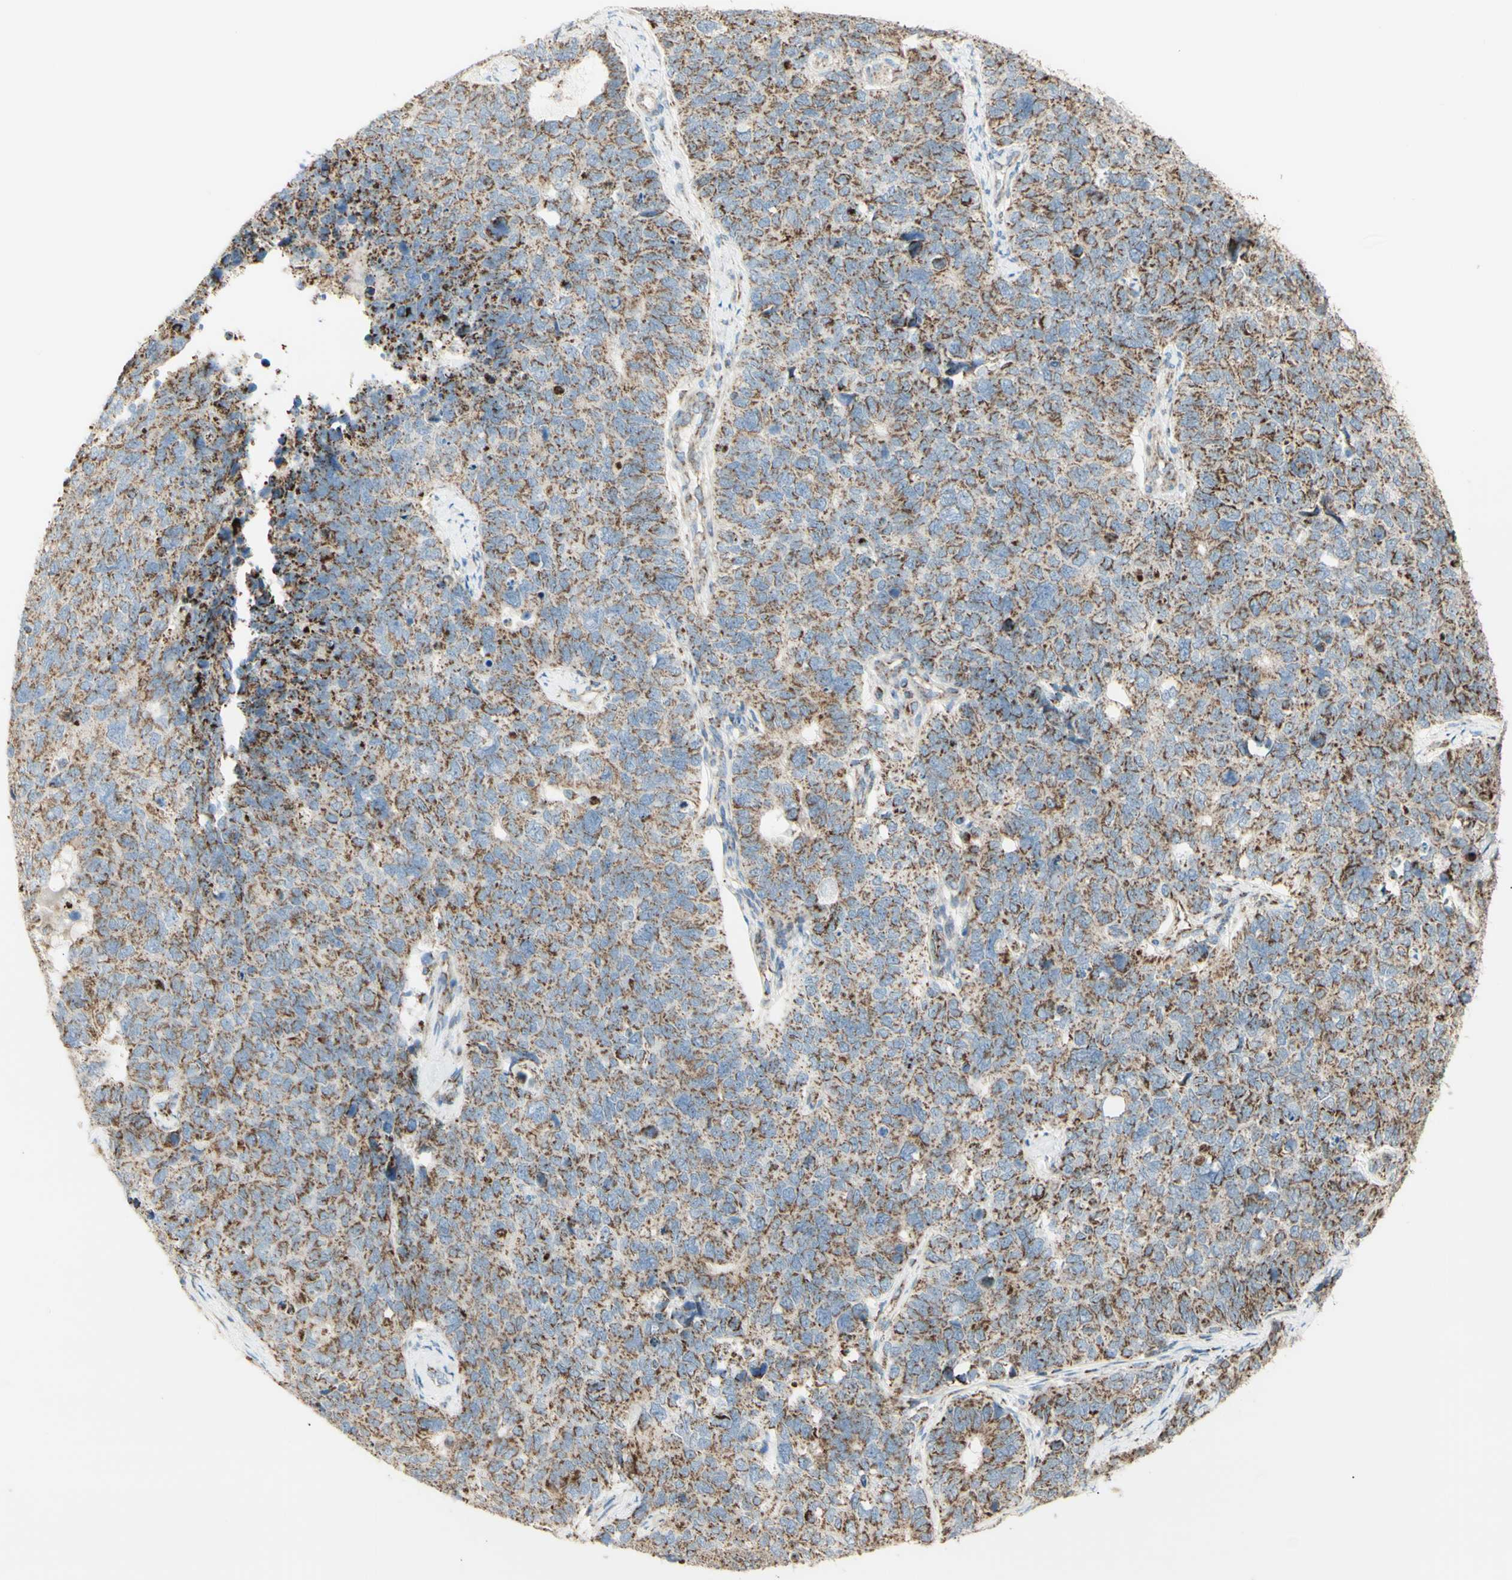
{"staining": {"intensity": "weak", "quantity": ">75%", "location": "cytoplasmic/membranous"}, "tissue": "cervical cancer", "cell_type": "Tumor cells", "image_type": "cancer", "snomed": [{"axis": "morphology", "description": "Squamous cell carcinoma, NOS"}, {"axis": "topography", "description": "Cervix"}], "caption": "A photomicrograph of human cervical squamous cell carcinoma stained for a protein reveals weak cytoplasmic/membranous brown staining in tumor cells. Using DAB (3,3'-diaminobenzidine) (brown) and hematoxylin (blue) stains, captured at high magnification using brightfield microscopy.", "gene": "LETM1", "patient": {"sex": "female", "age": 63}}